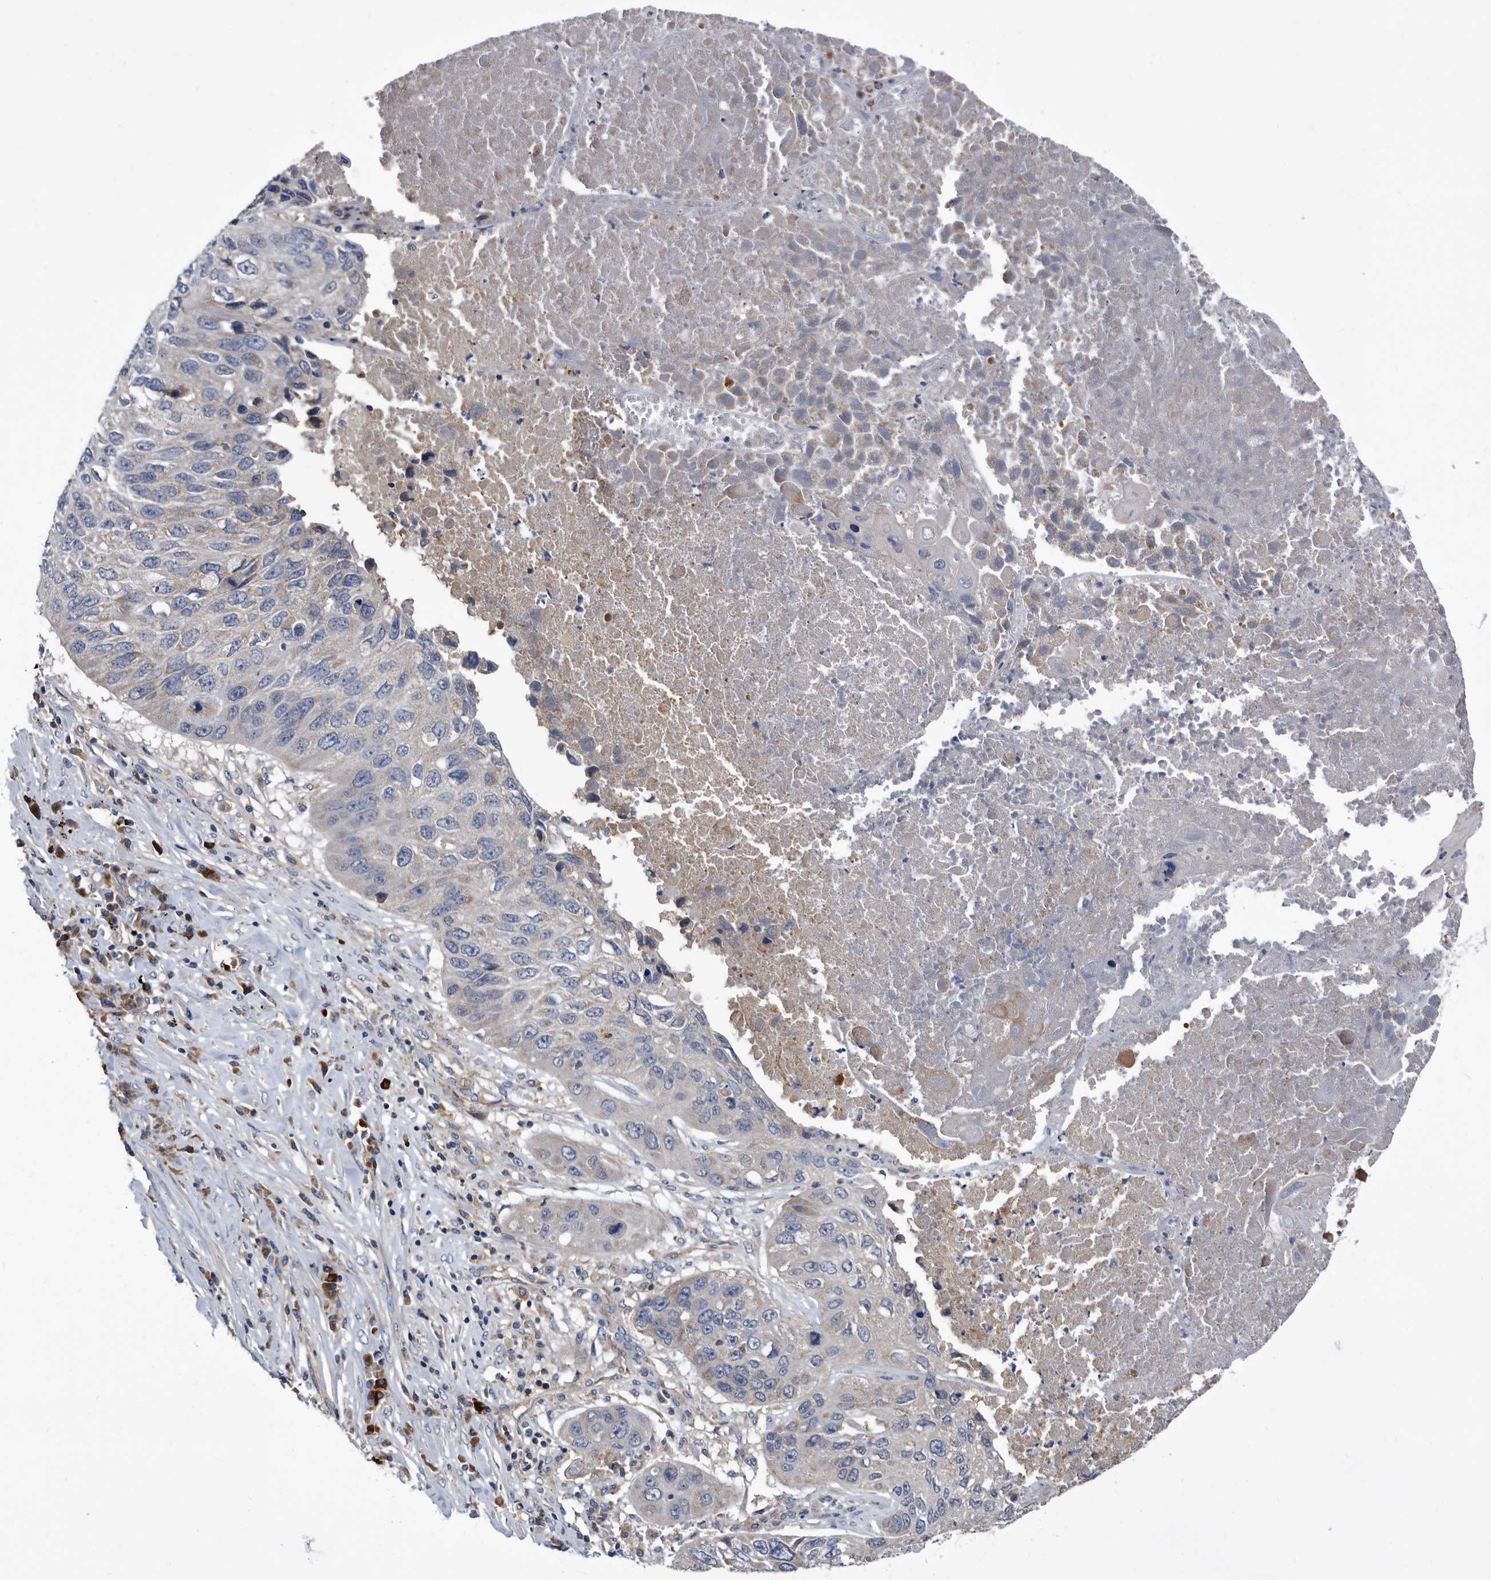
{"staining": {"intensity": "negative", "quantity": "none", "location": "none"}, "tissue": "lung cancer", "cell_type": "Tumor cells", "image_type": "cancer", "snomed": [{"axis": "morphology", "description": "Squamous cell carcinoma, NOS"}, {"axis": "topography", "description": "Lung"}], "caption": "IHC histopathology image of lung squamous cell carcinoma stained for a protein (brown), which demonstrates no staining in tumor cells. Nuclei are stained in blue.", "gene": "DTNBP1", "patient": {"sex": "male", "age": 61}}